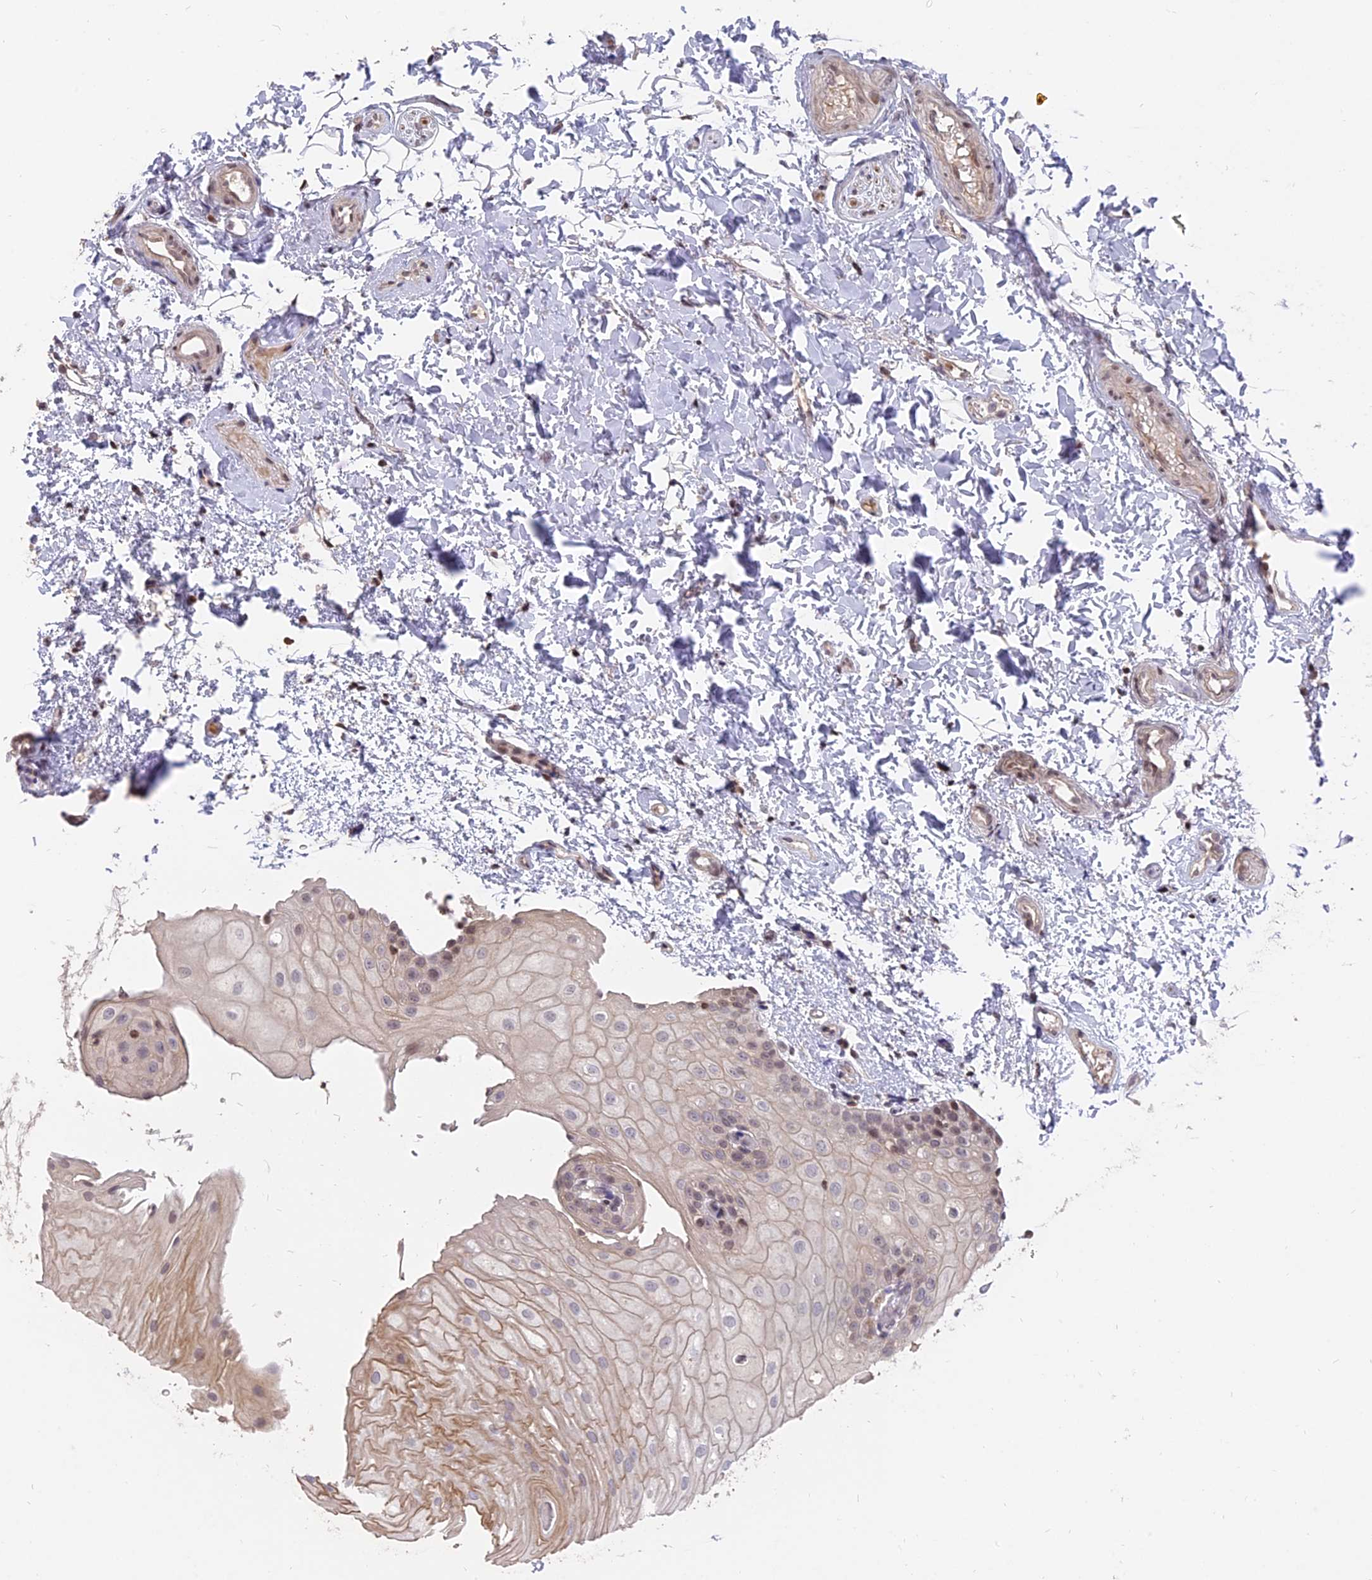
{"staining": {"intensity": "weak", "quantity": "<25%", "location": "nuclear"}, "tissue": "oral mucosa", "cell_type": "Squamous epithelial cells", "image_type": "normal", "snomed": [{"axis": "morphology", "description": "Normal tissue, NOS"}, {"axis": "topography", "description": "Oral tissue"}], "caption": "Oral mucosa stained for a protein using immunohistochemistry (IHC) demonstrates no expression squamous epithelial cells.", "gene": "NR1H3", "patient": {"sex": "female", "age": 54}}